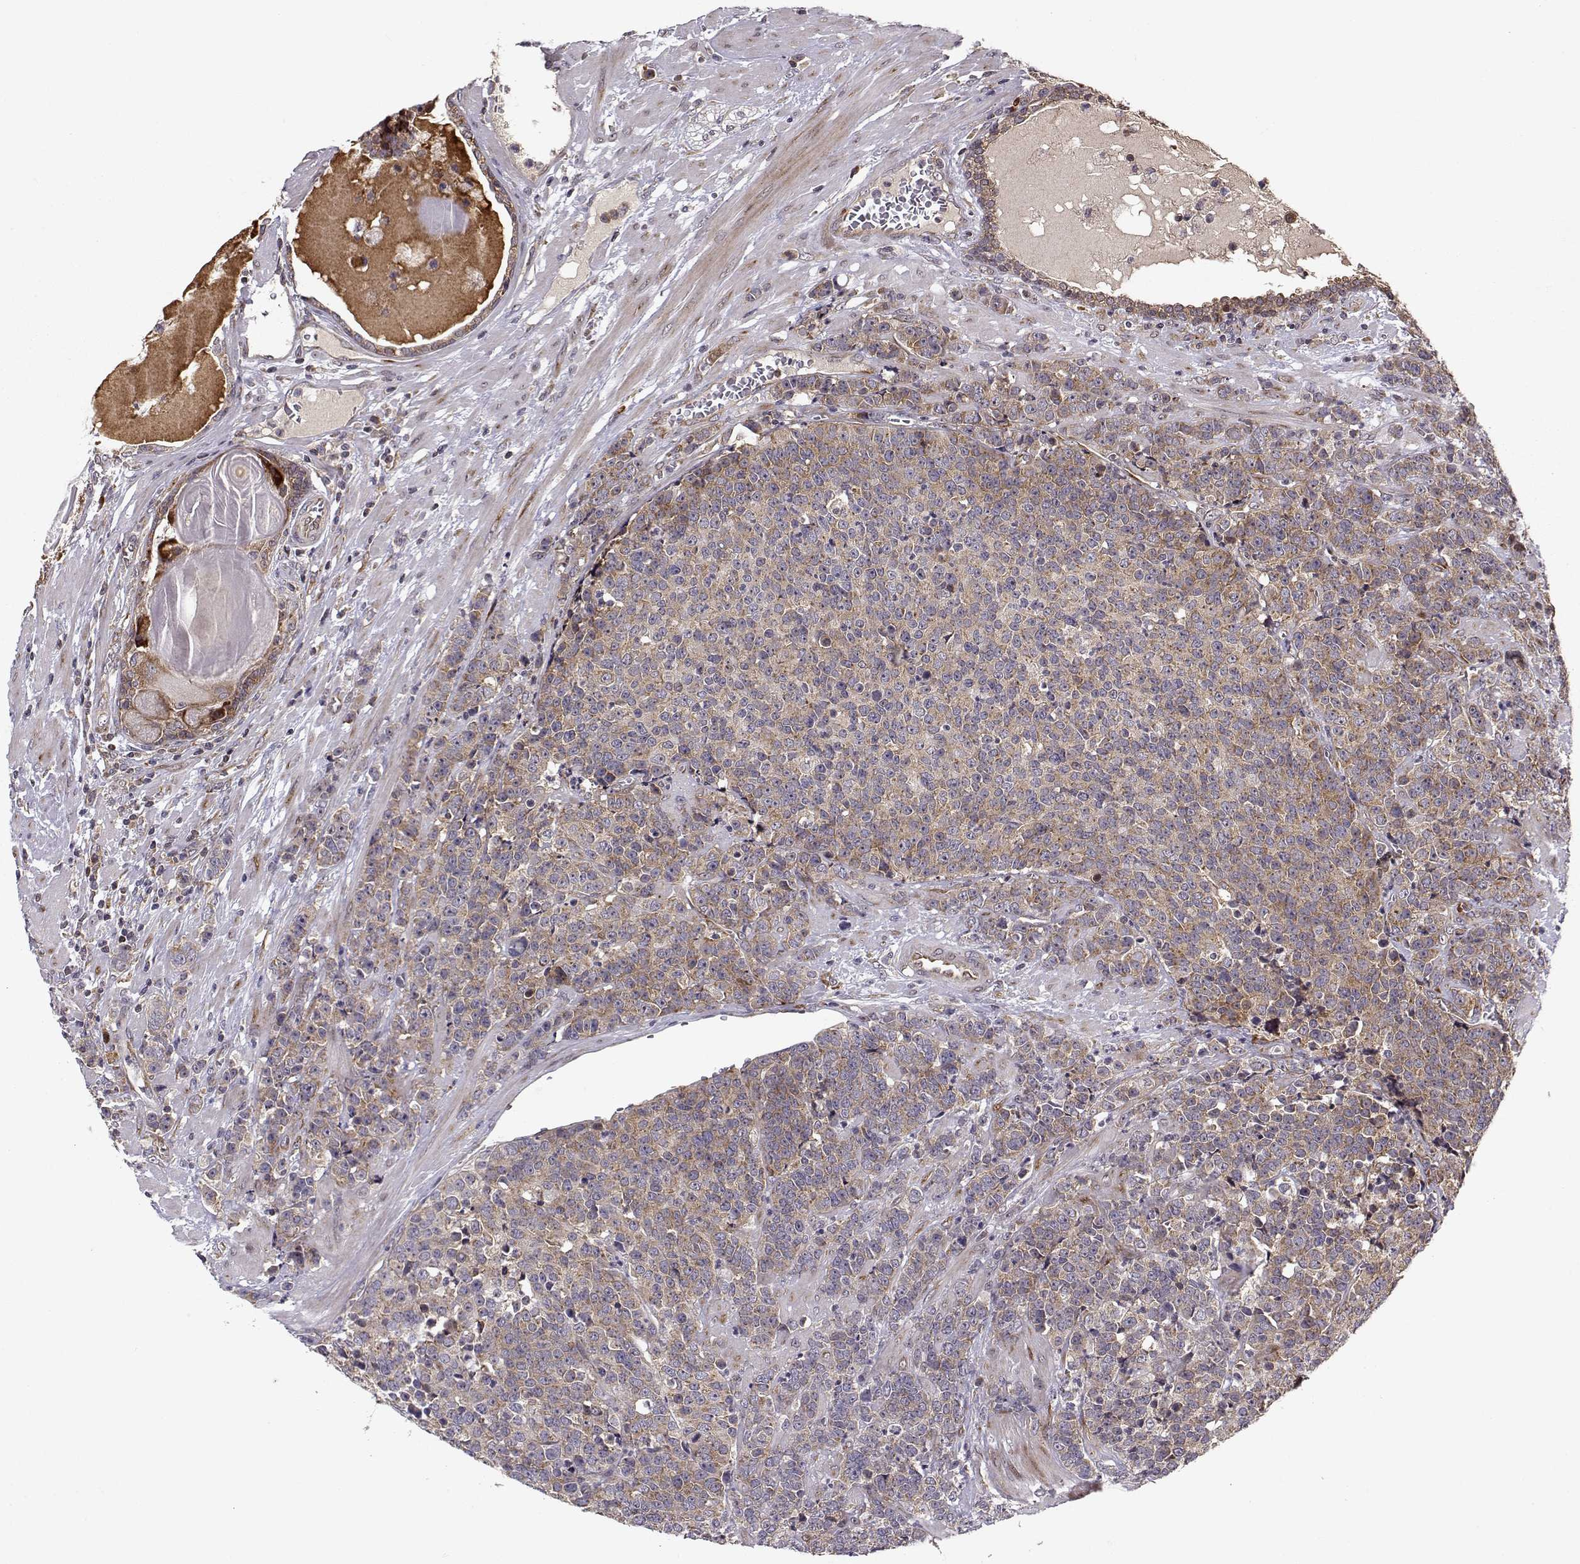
{"staining": {"intensity": "moderate", "quantity": ">75%", "location": "cytoplasmic/membranous"}, "tissue": "prostate cancer", "cell_type": "Tumor cells", "image_type": "cancer", "snomed": [{"axis": "morphology", "description": "Adenocarcinoma, NOS"}, {"axis": "topography", "description": "Prostate"}], "caption": "Protein expression by immunohistochemistry displays moderate cytoplasmic/membranous expression in about >75% of tumor cells in prostate cancer (adenocarcinoma). (brown staining indicates protein expression, while blue staining denotes nuclei).", "gene": "RPL31", "patient": {"sex": "male", "age": 67}}